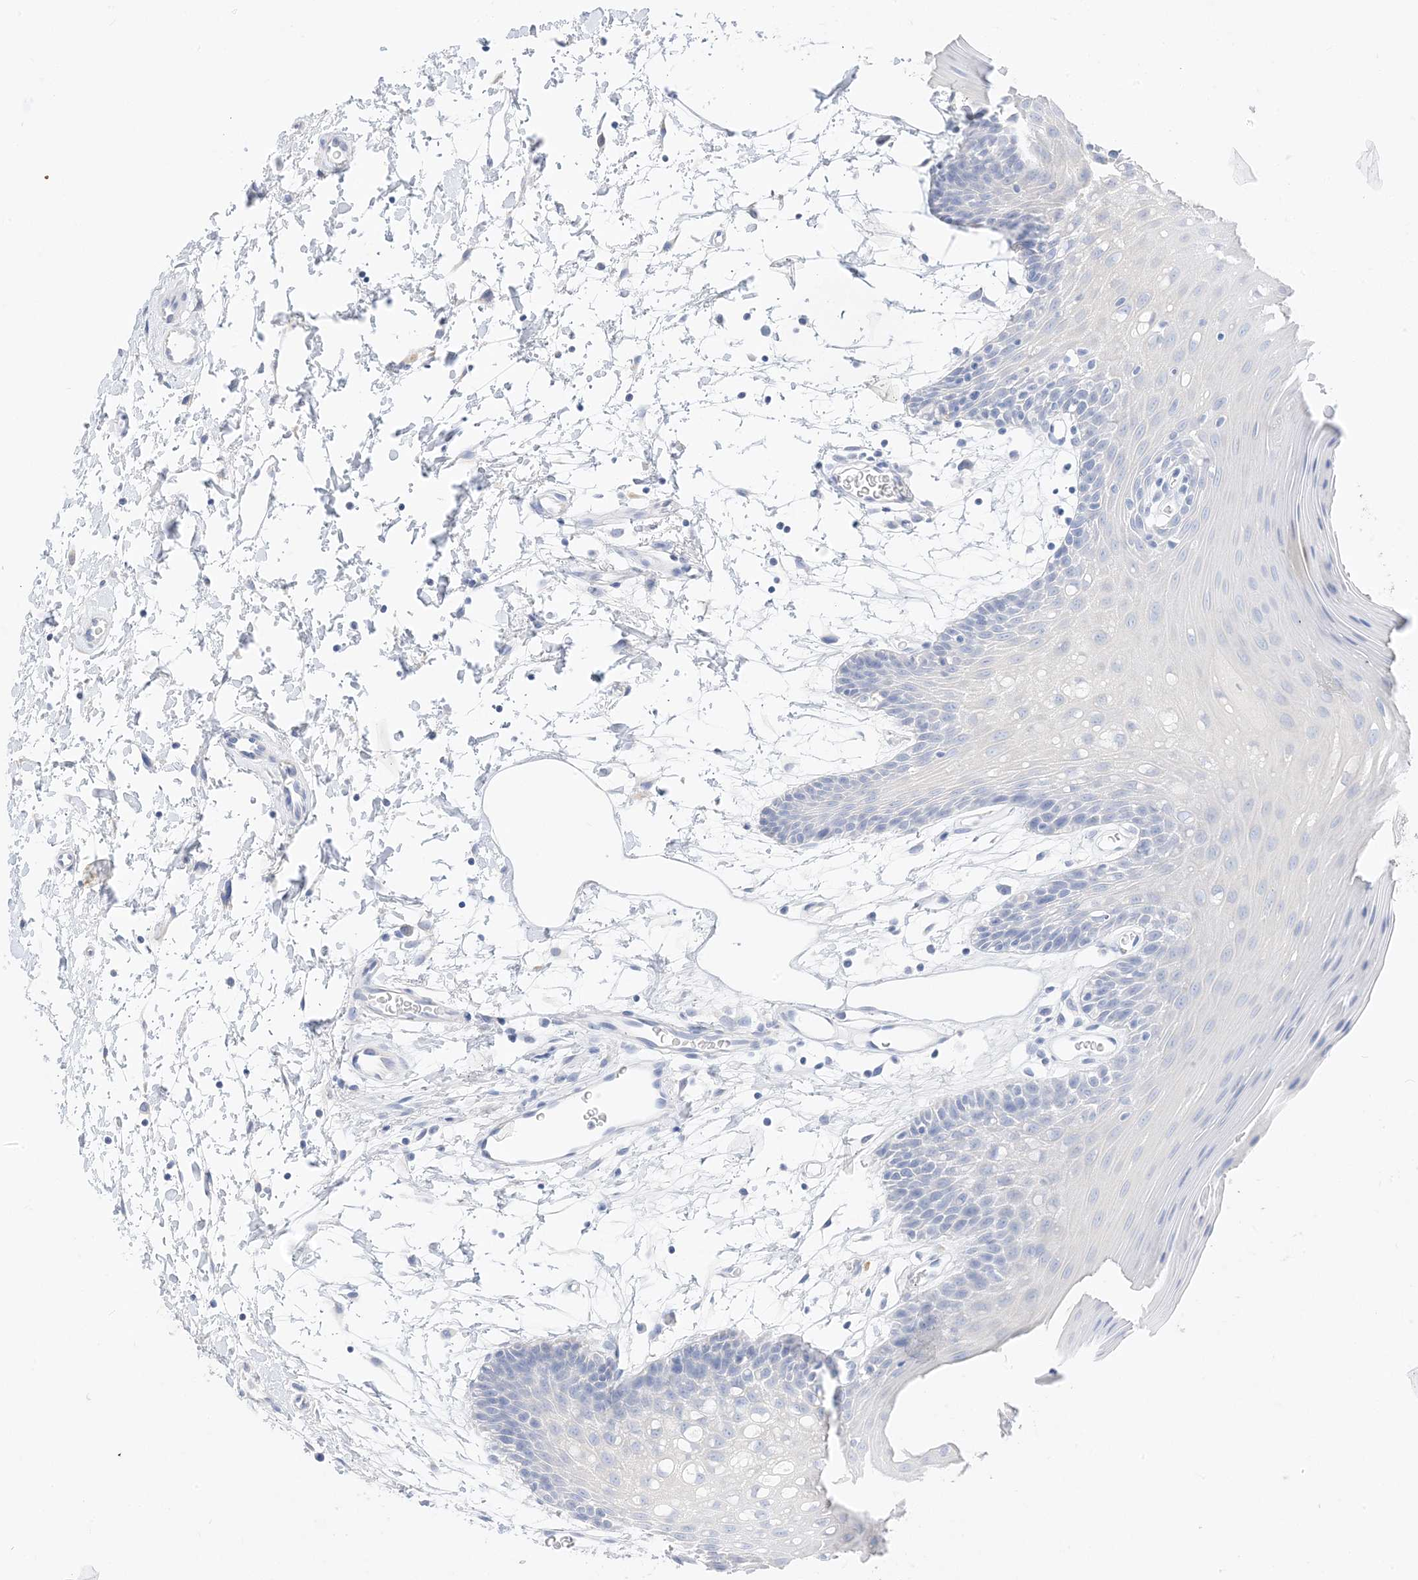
{"staining": {"intensity": "negative", "quantity": "none", "location": "none"}, "tissue": "oral mucosa", "cell_type": "Squamous epithelial cells", "image_type": "normal", "snomed": [{"axis": "morphology", "description": "Normal tissue, NOS"}, {"axis": "topography", "description": "Skeletal muscle"}, {"axis": "topography", "description": "Oral tissue"}, {"axis": "topography", "description": "Salivary gland"}, {"axis": "topography", "description": "Peripheral nerve tissue"}], "caption": "Immunohistochemistry (IHC) micrograph of benign oral mucosa: oral mucosa stained with DAB demonstrates no significant protein expression in squamous epithelial cells.", "gene": "MUC17", "patient": {"sex": "male", "age": 54}}